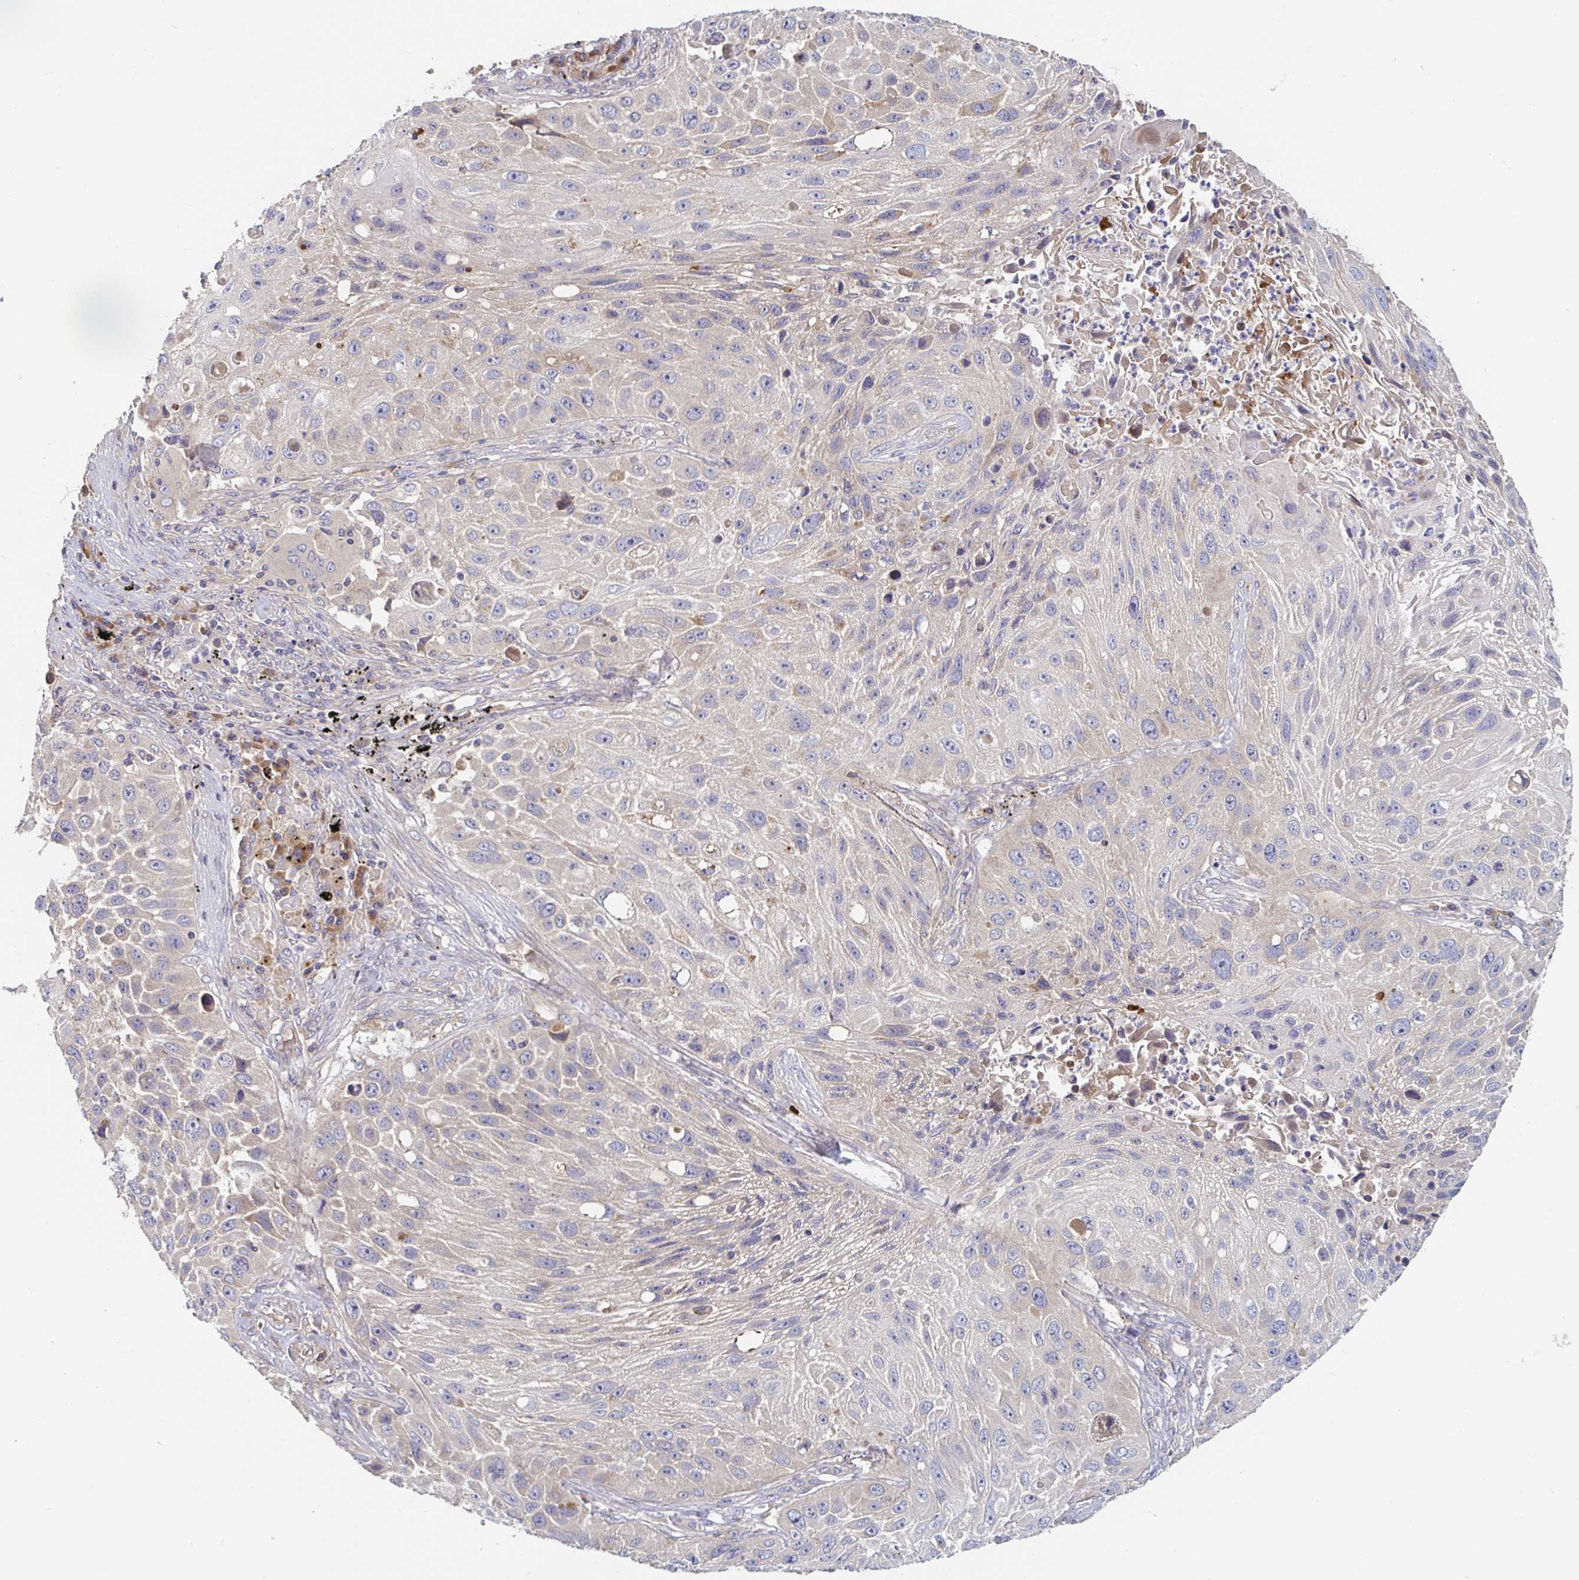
{"staining": {"intensity": "weak", "quantity": "<25%", "location": "cytoplasmic/membranous"}, "tissue": "lung cancer", "cell_type": "Tumor cells", "image_type": "cancer", "snomed": [{"axis": "morphology", "description": "Normal morphology"}, {"axis": "morphology", "description": "Squamous cell carcinoma, NOS"}, {"axis": "topography", "description": "Lymph node"}, {"axis": "topography", "description": "Lung"}], "caption": "Immunohistochemical staining of lung squamous cell carcinoma reveals no significant expression in tumor cells. (Brightfield microscopy of DAB immunohistochemistry (IHC) at high magnification).", "gene": "LARP1", "patient": {"sex": "male", "age": 67}}